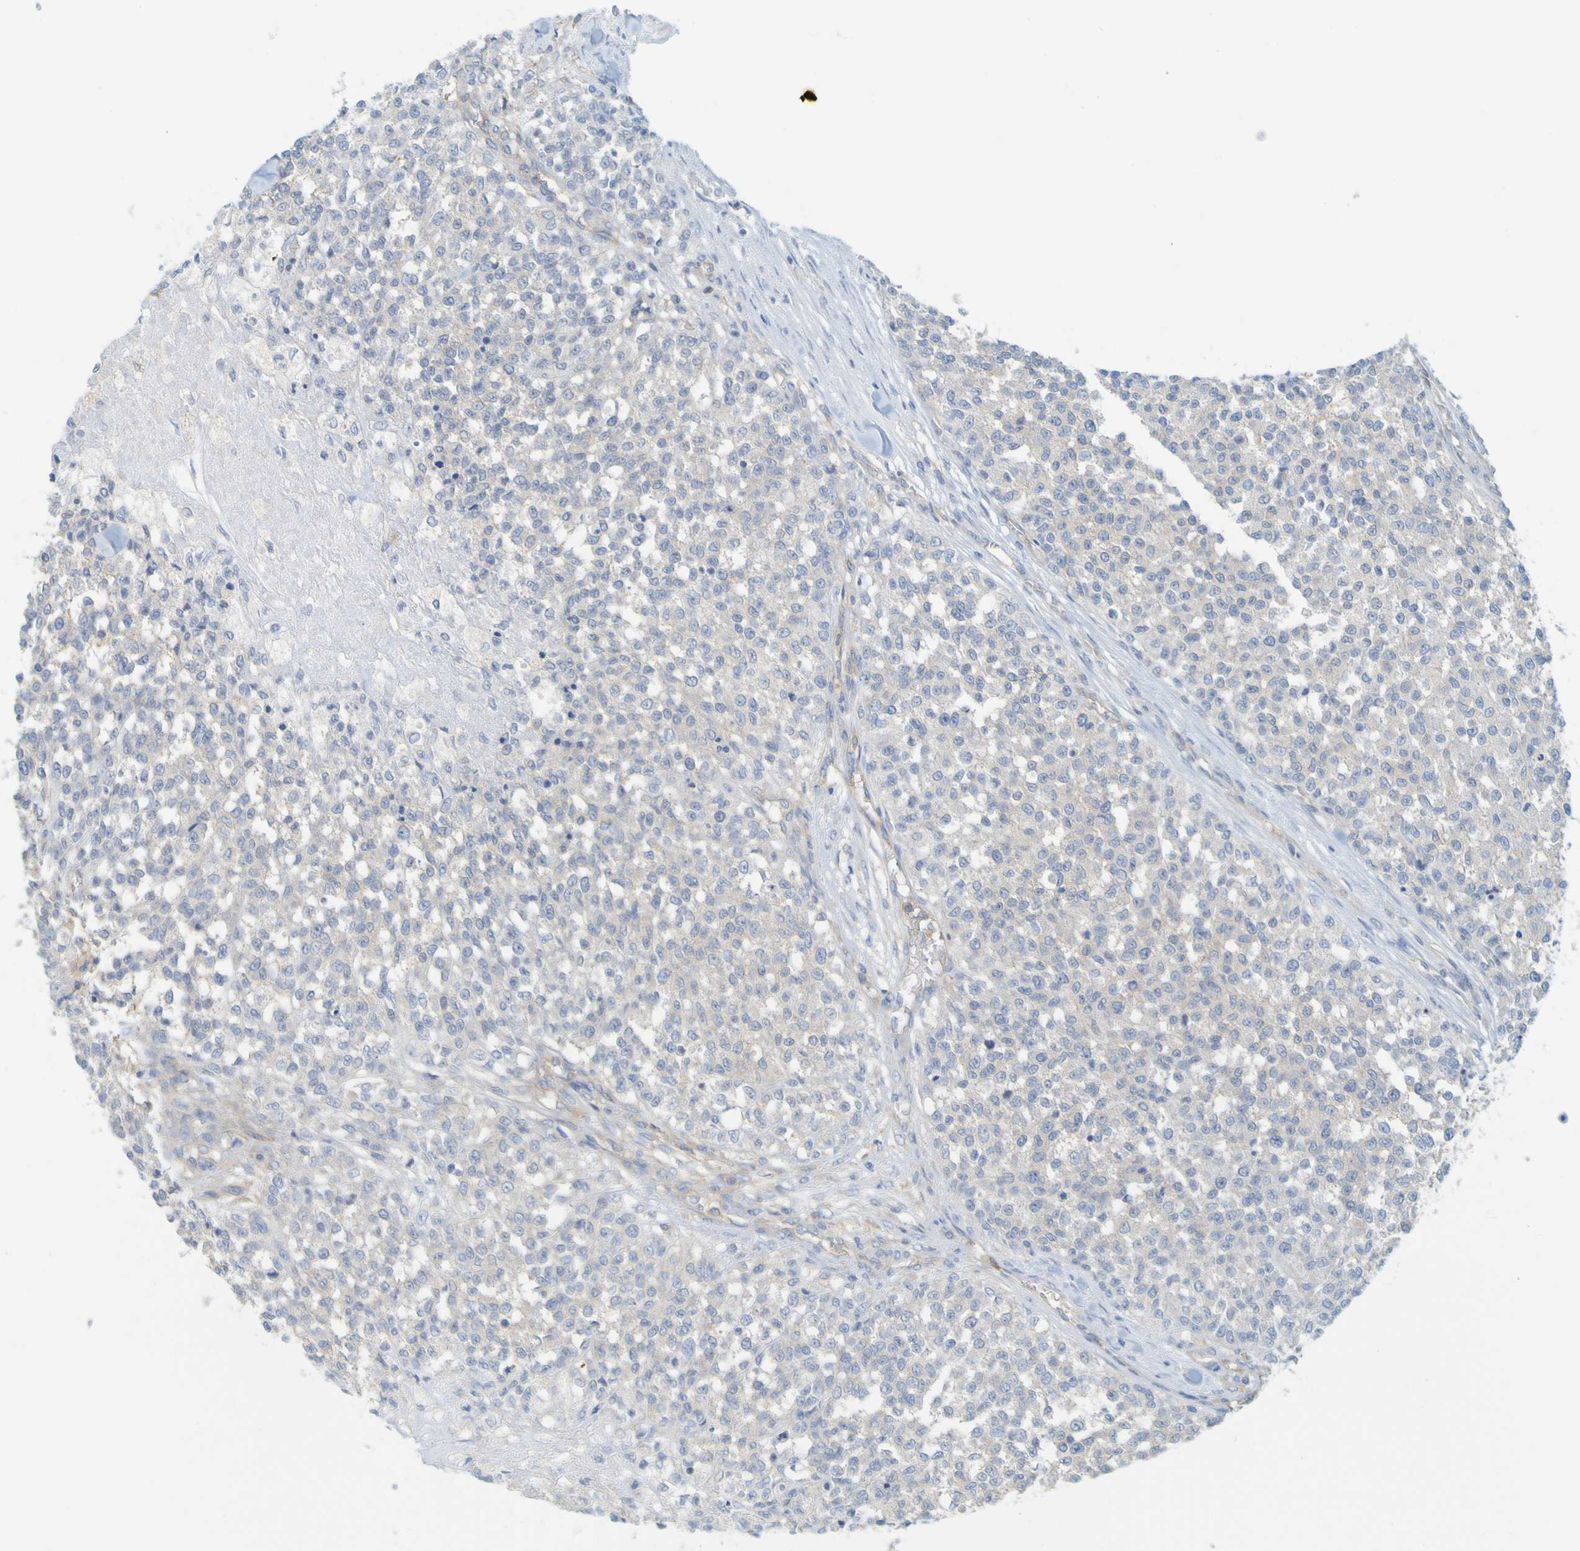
{"staining": {"intensity": "negative", "quantity": "none", "location": "none"}, "tissue": "testis cancer", "cell_type": "Tumor cells", "image_type": "cancer", "snomed": [{"axis": "morphology", "description": "Seminoma, NOS"}, {"axis": "topography", "description": "Testis"}], "caption": "A photomicrograph of human seminoma (testis) is negative for staining in tumor cells.", "gene": "APPL1", "patient": {"sex": "male", "age": 59}}